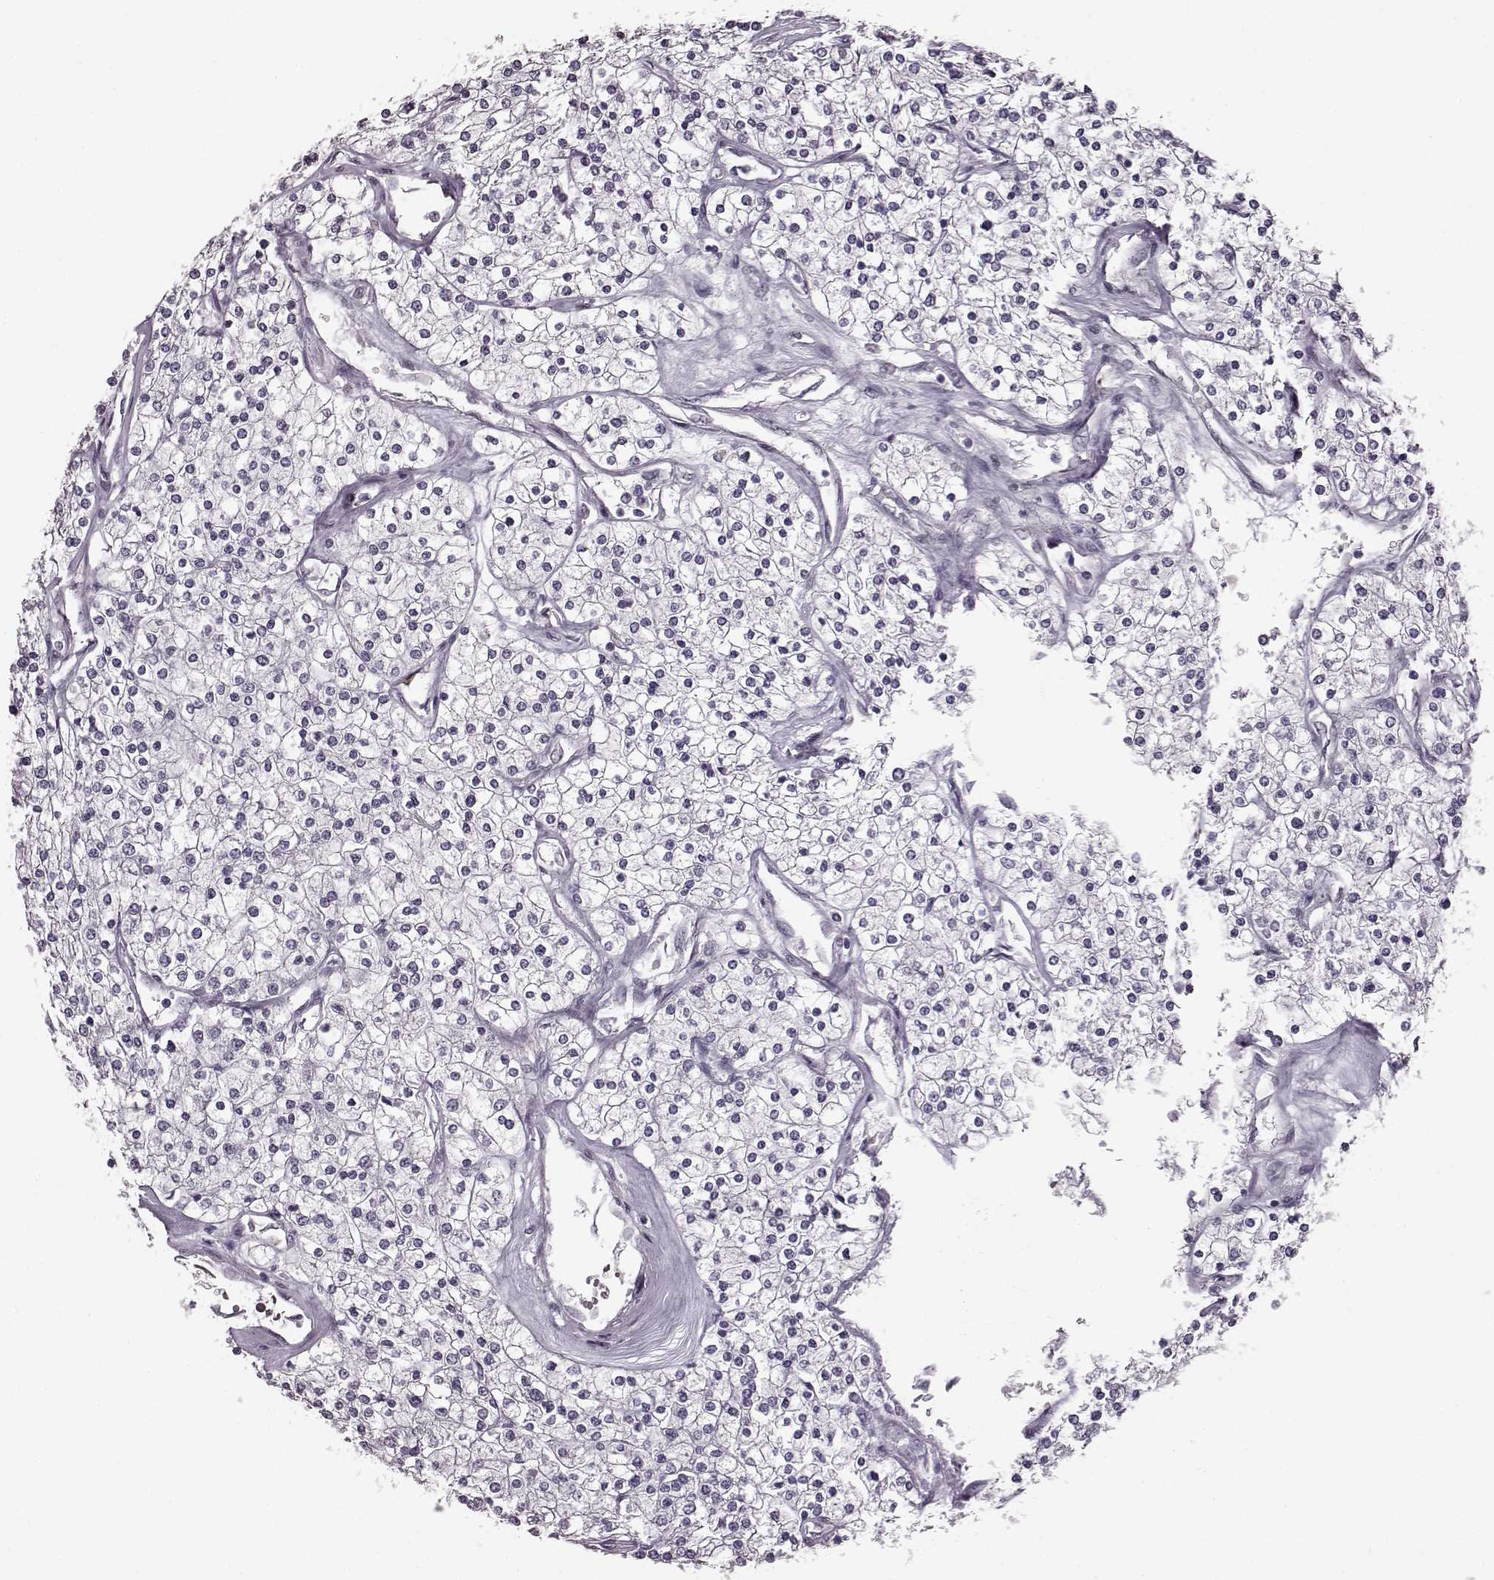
{"staining": {"intensity": "negative", "quantity": "none", "location": "none"}, "tissue": "renal cancer", "cell_type": "Tumor cells", "image_type": "cancer", "snomed": [{"axis": "morphology", "description": "Adenocarcinoma, NOS"}, {"axis": "topography", "description": "Kidney"}], "caption": "DAB immunohistochemical staining of human renal cancer reveals no significant staining in tumor cells. The staining is performed using DAB (3,3'-diaminobenzidine) brown chromogen with nuclei counter-stained in using hematoxylin.", "gene": "STX1B", "patient": {"sex": "male", "age": 80}}